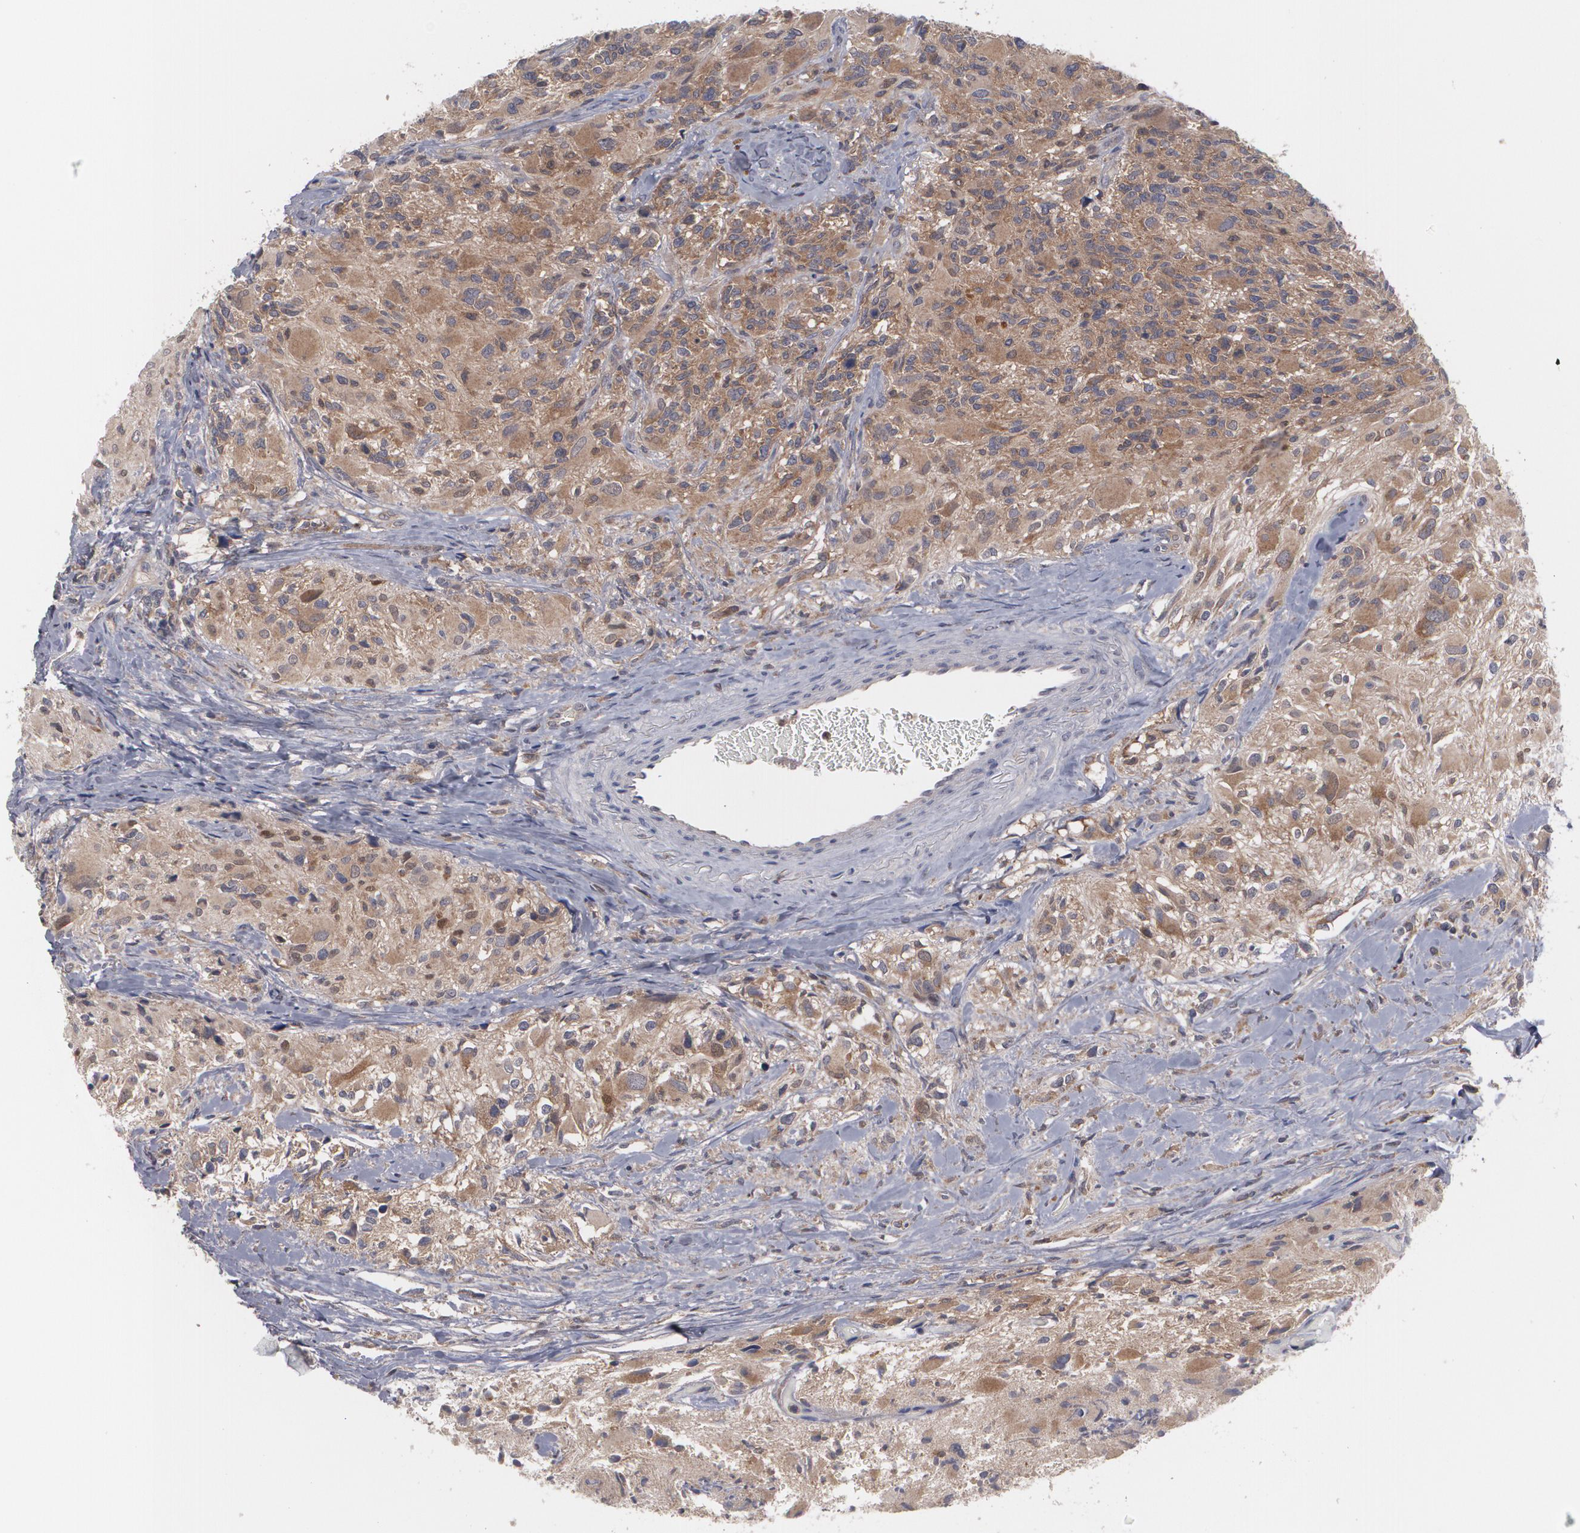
{"staining": {"intensity": "weak", "quantity": ">75%", "location": "cytoplasmic/membranous"}, "tissue": "glioma", "cell_type": "Tumor cells", "image_type": "cancer", "snomed": [{"axis": "morphology", "description": "Glioma, malignant, High grade"}, {"axis": "topography", "description": "Brain"}], "caption": "Malignant glioma (high-grade) stained with immunohistochemistry demonstrates weak cytoplasmic/membranous positivity in about >75% of tumor cells. Nuclei are stained in blue.", "gene": "HTT", "patient": {"sex": "male", "age": 69}}